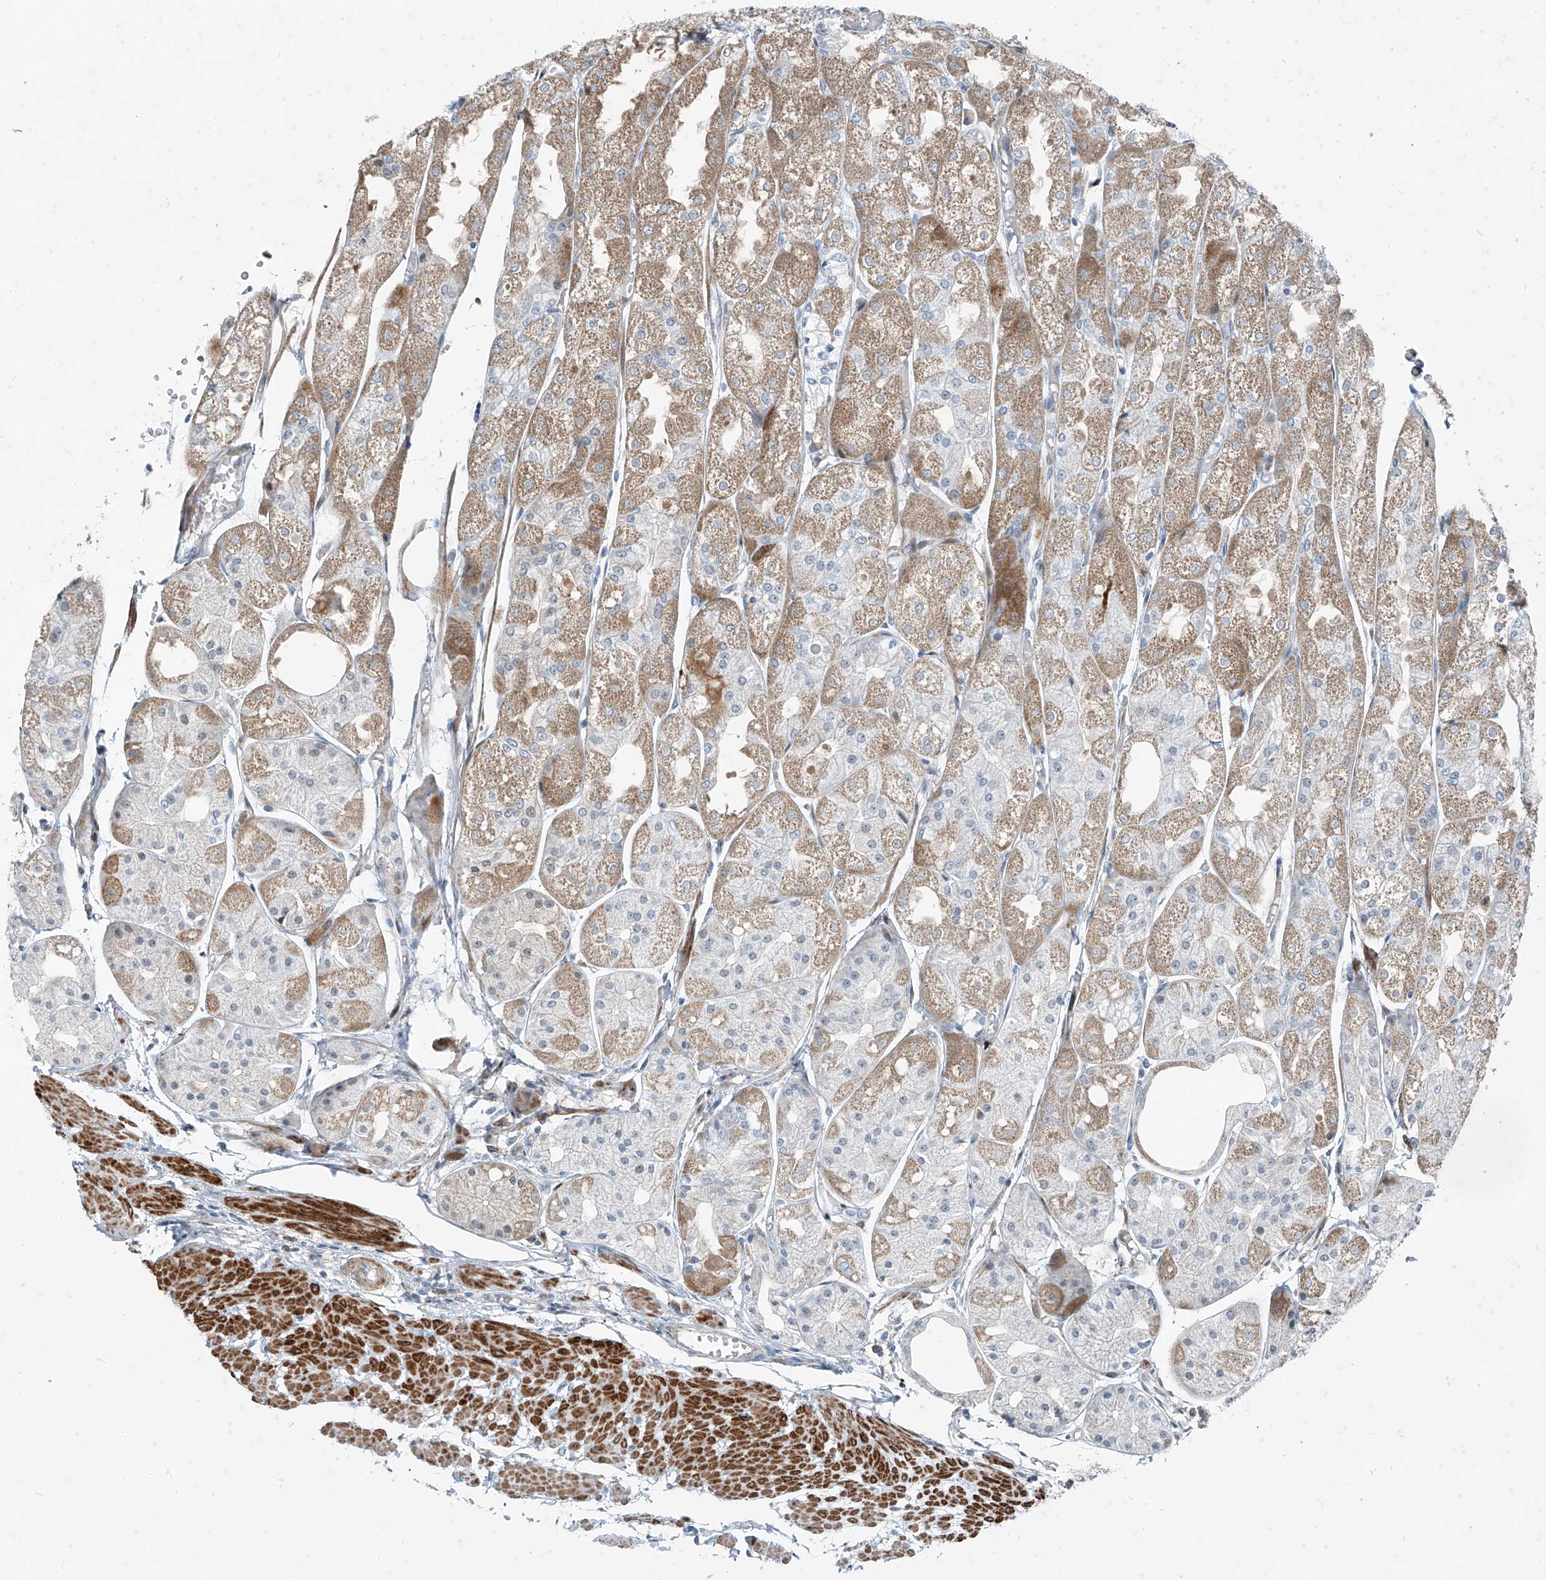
{"staining": {"intensity": "moderate", "quantity": "25%-75%", "location": "cytoplasmic/membranous,nuclear"}, "tissue": "stomach", "cell_type": "Glandular cells", "image_type": "normal", "snomed": [{"axis": "morphology", "description": "Normal tissue, NOS"}, {"axis": "topography", "description": "Stomach, upper"}], "caption": "Stomach stained with a brown dye reveals moderate cytoplasmic/membranous,nuclear positive staining in about 25%-75% of glandular cells.", "gene": "PPCS", "patient": {"sex": "male", "age": 72}}